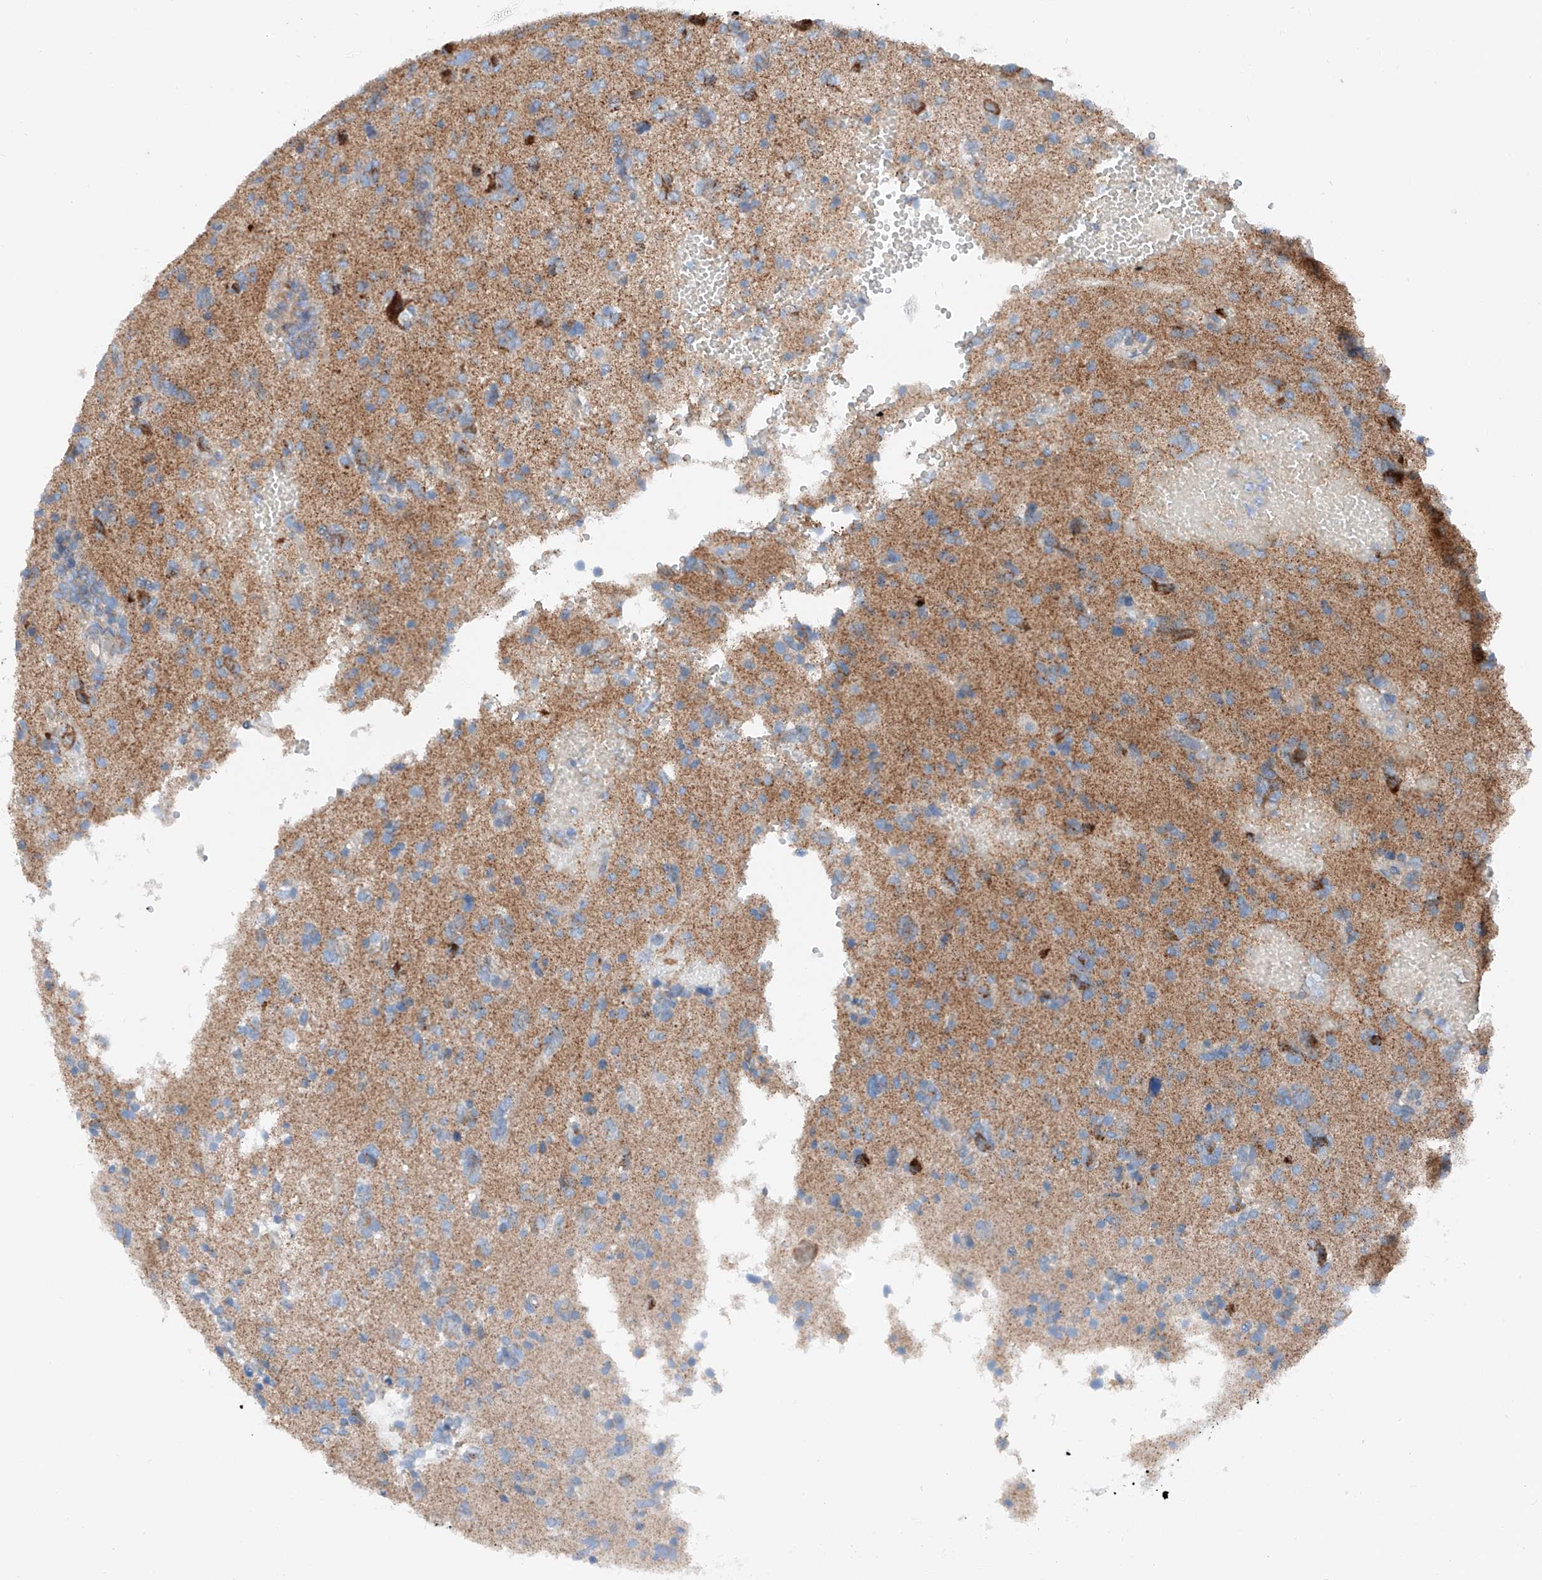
{"staining": {"intensity": "strong", "quantity": "<25%", "location": "cytoplasmic/membranous"}, "tissue": "glioma", "cell_type": "Tumor cells", "image_type": "cancer", "snomed": [{"axis": "morphology", "description": "Glioma, malignant, High grade"}, {"axis": "topography", "description": "Brain"}], "caption": "Glioma tissue displays strong cytoplasmic/membranous staining in about <25% of tumor cells, visualized by immunohistochemistry. Using DAB (3,3'-diaminobenzidine) (brown) and hematoxylin (blue) stains, captured at high magnification using brightfield microscopy.", "gene": "MRAP", "patient": {"sex": "female", "age": 59}}